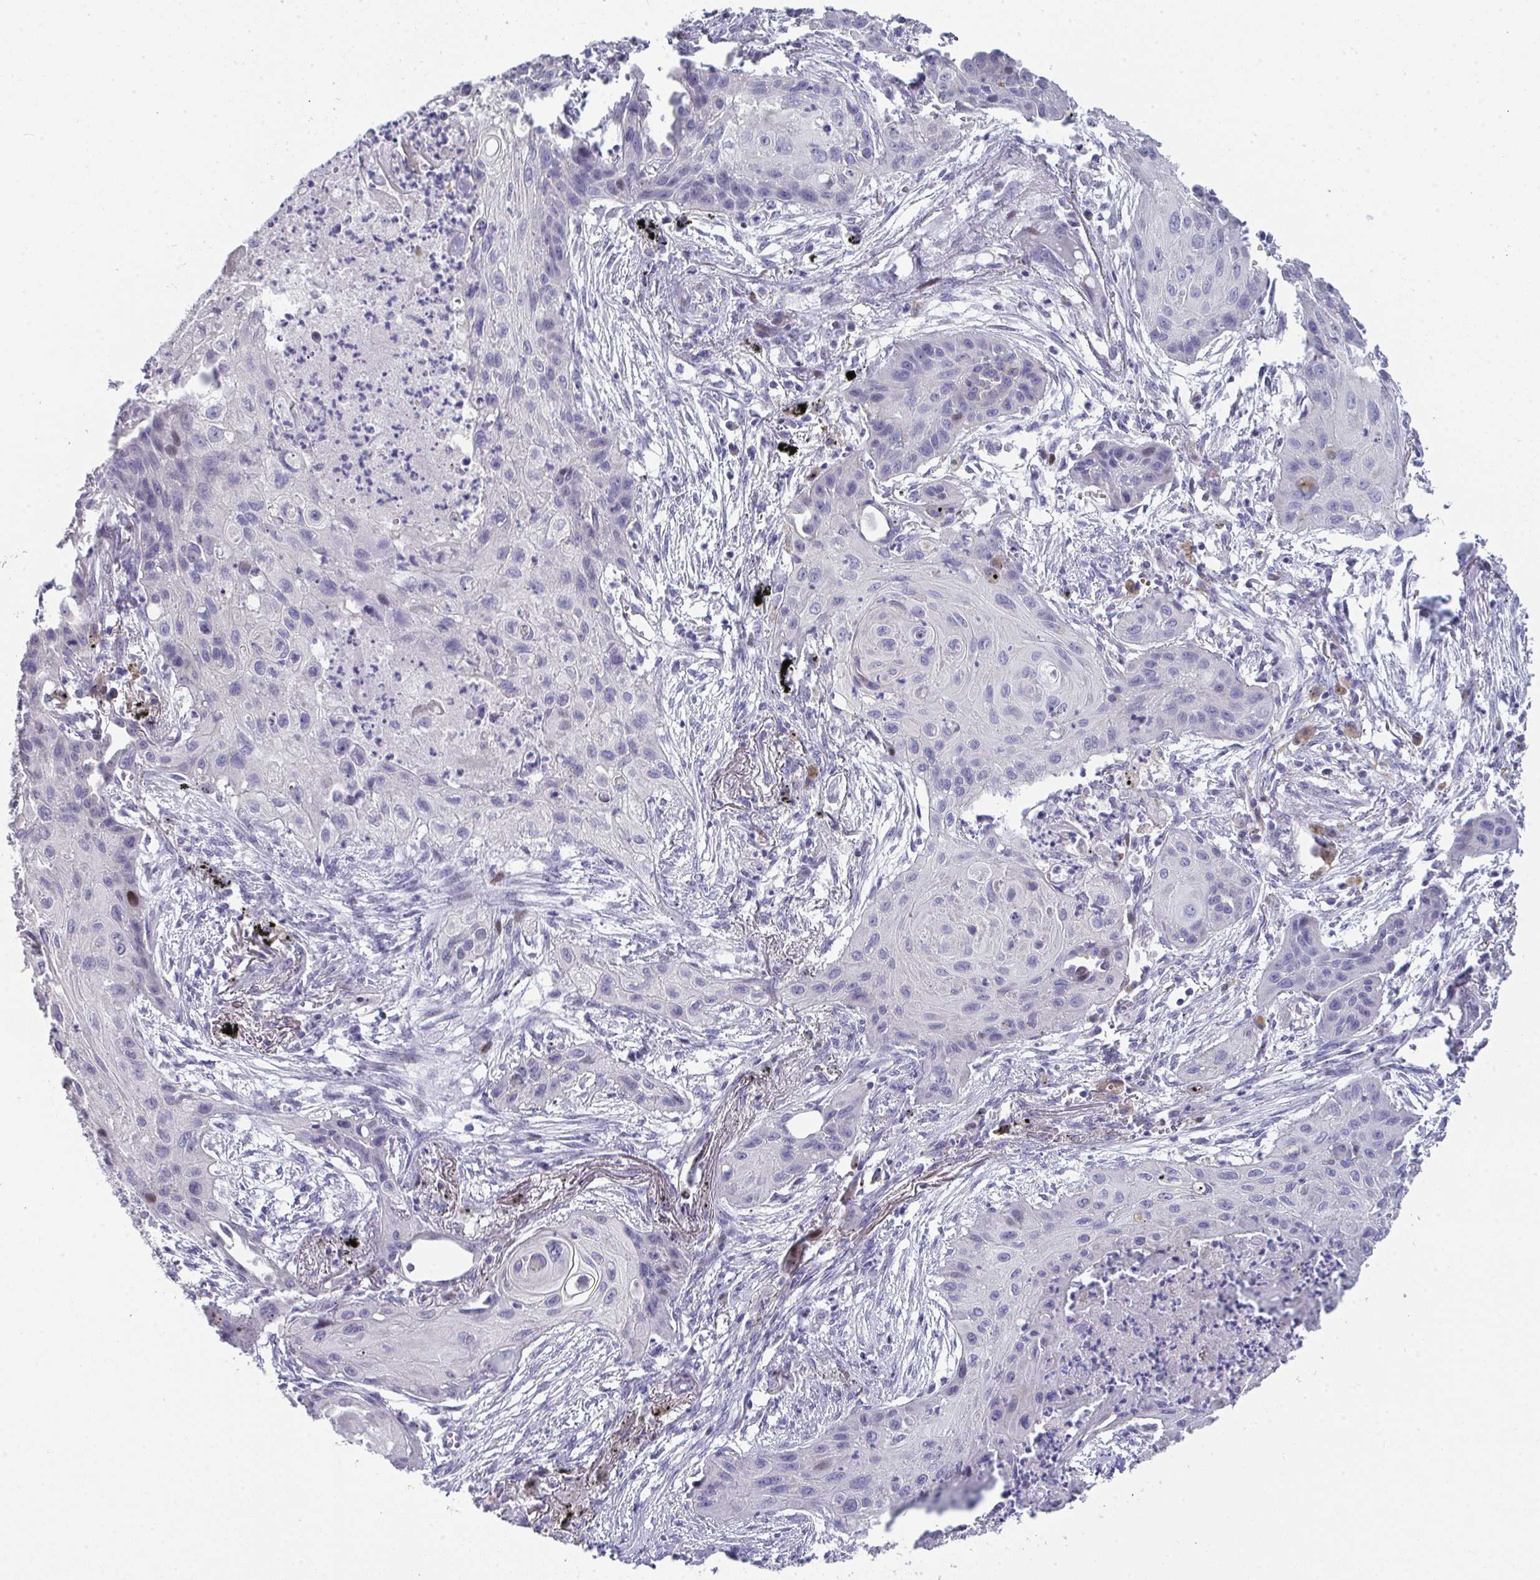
{"staining": {"intensity": "negative", "quantity": "none", "location": "none"}, "tissue": "lung cancer", "cell_type": "Tumor cells", "image_type": "cancer", "snomed": [{"axis": "morphology", "description": "Squamous cell carcinoma, NOS"}, {"axis": "topography", "description": "Lung"}], "caption": "High magnification brightfield microscopy of squamous cell carcinoma (lung) stained with DAB (brown) and counterstained with hematoxylin (blue): tumor cells show no significant positivity.", "gene": "GALNT16", "patient": {"sex": "male", "age": 71}}